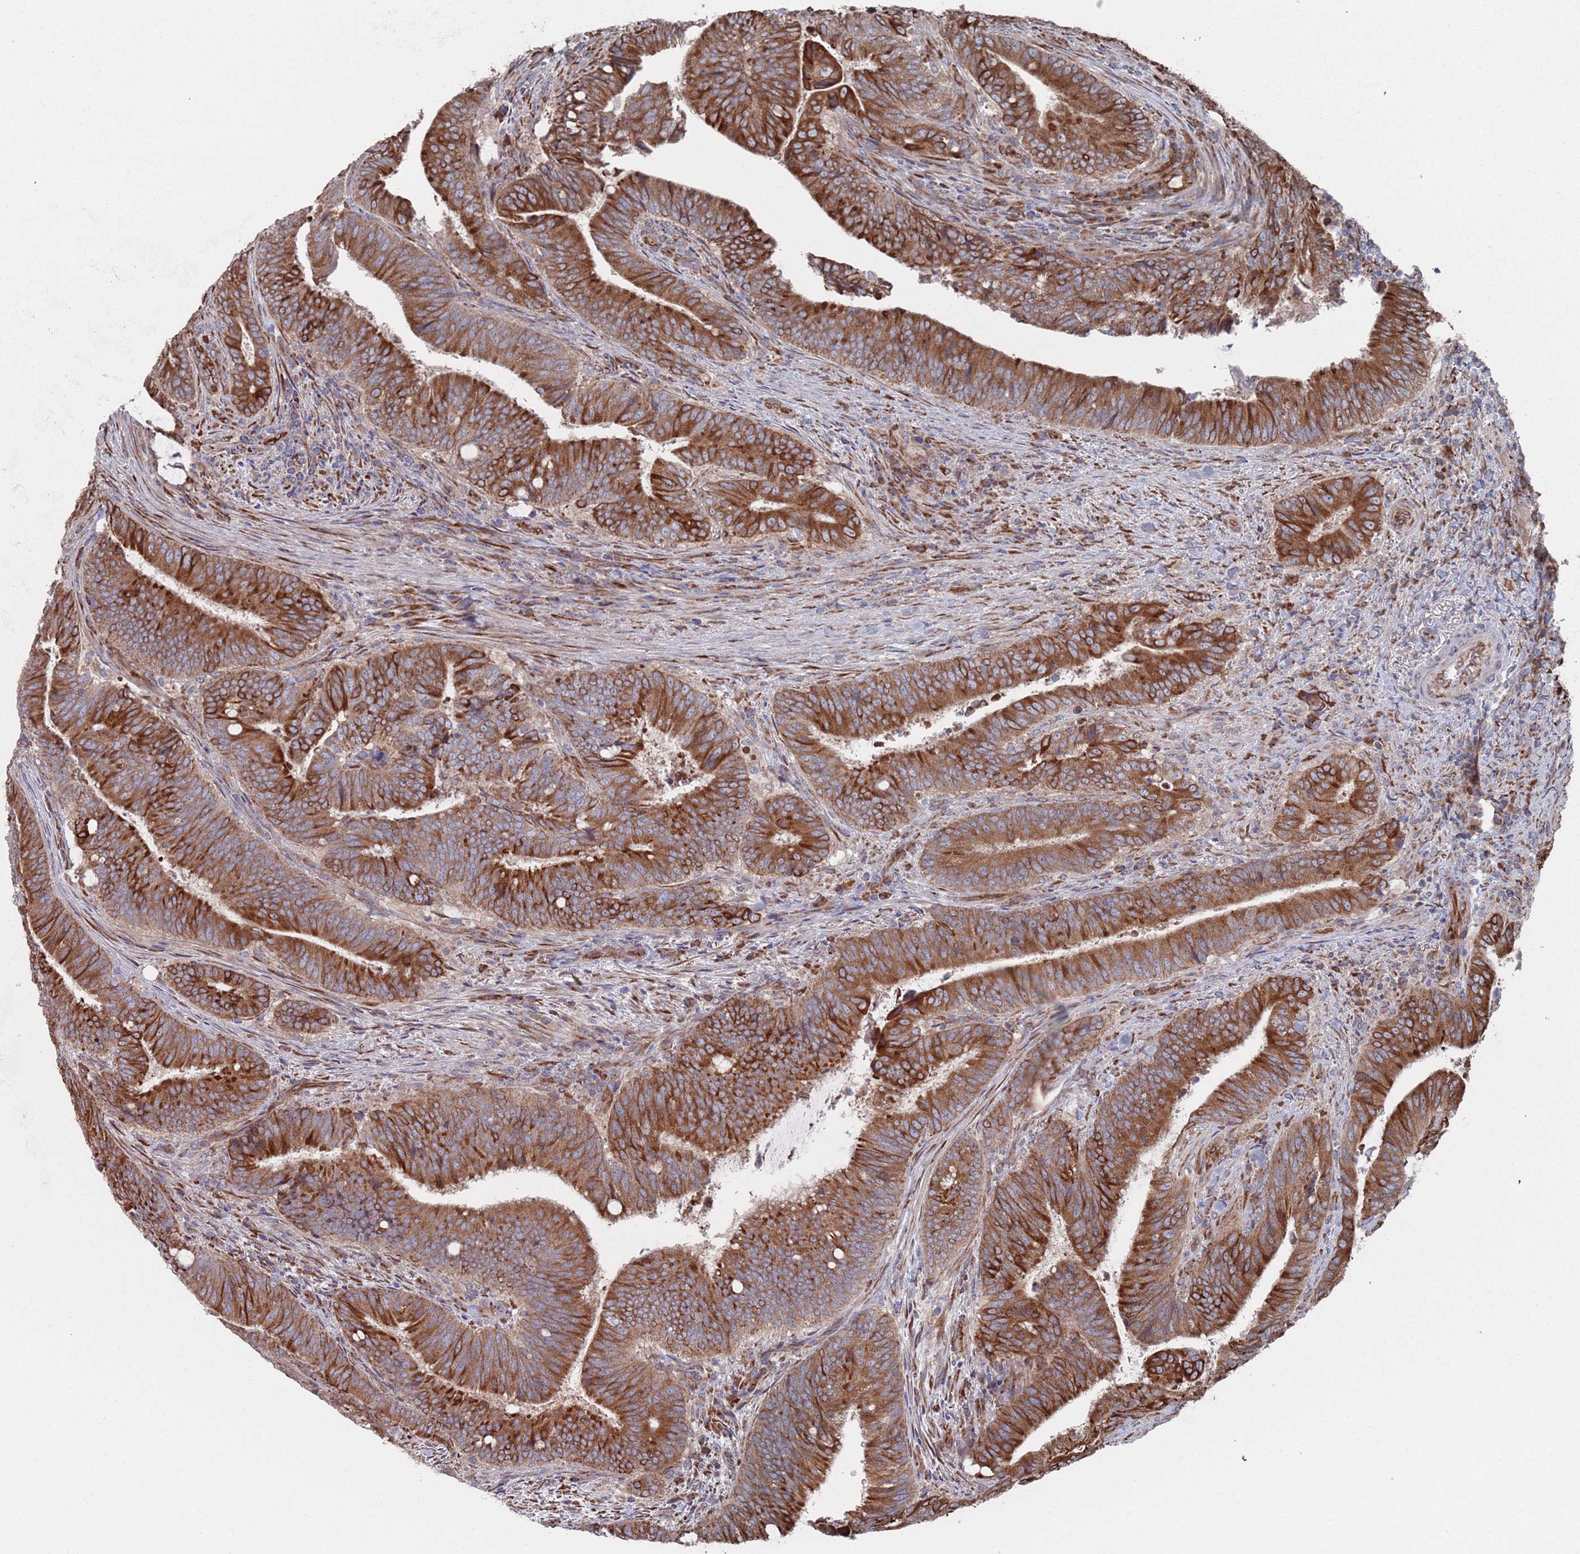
{"staining": {"intensity": "strong", "quantity": ">75%", "location": "cytoplasmic/membranous"}, "tissue": "colorectal cancer", "cell_type": "Tumor cells", "image_type": "cancer", "snomed": [{"axis": "morphology", "description": "Adenocarcinoma, NOS"}, {"axis": "topography", "description": "Colon"}], "caption": "High-power microscopy captured an immunohistochemistry (IHC) histopathology image of adenocarcinoma (colorectal), revealing strong cytoplasmic/membranous staining in approximately >75% of tumor cells.", "gene": "CCDC106", "patient": {"sex": "female", "age": 43}}